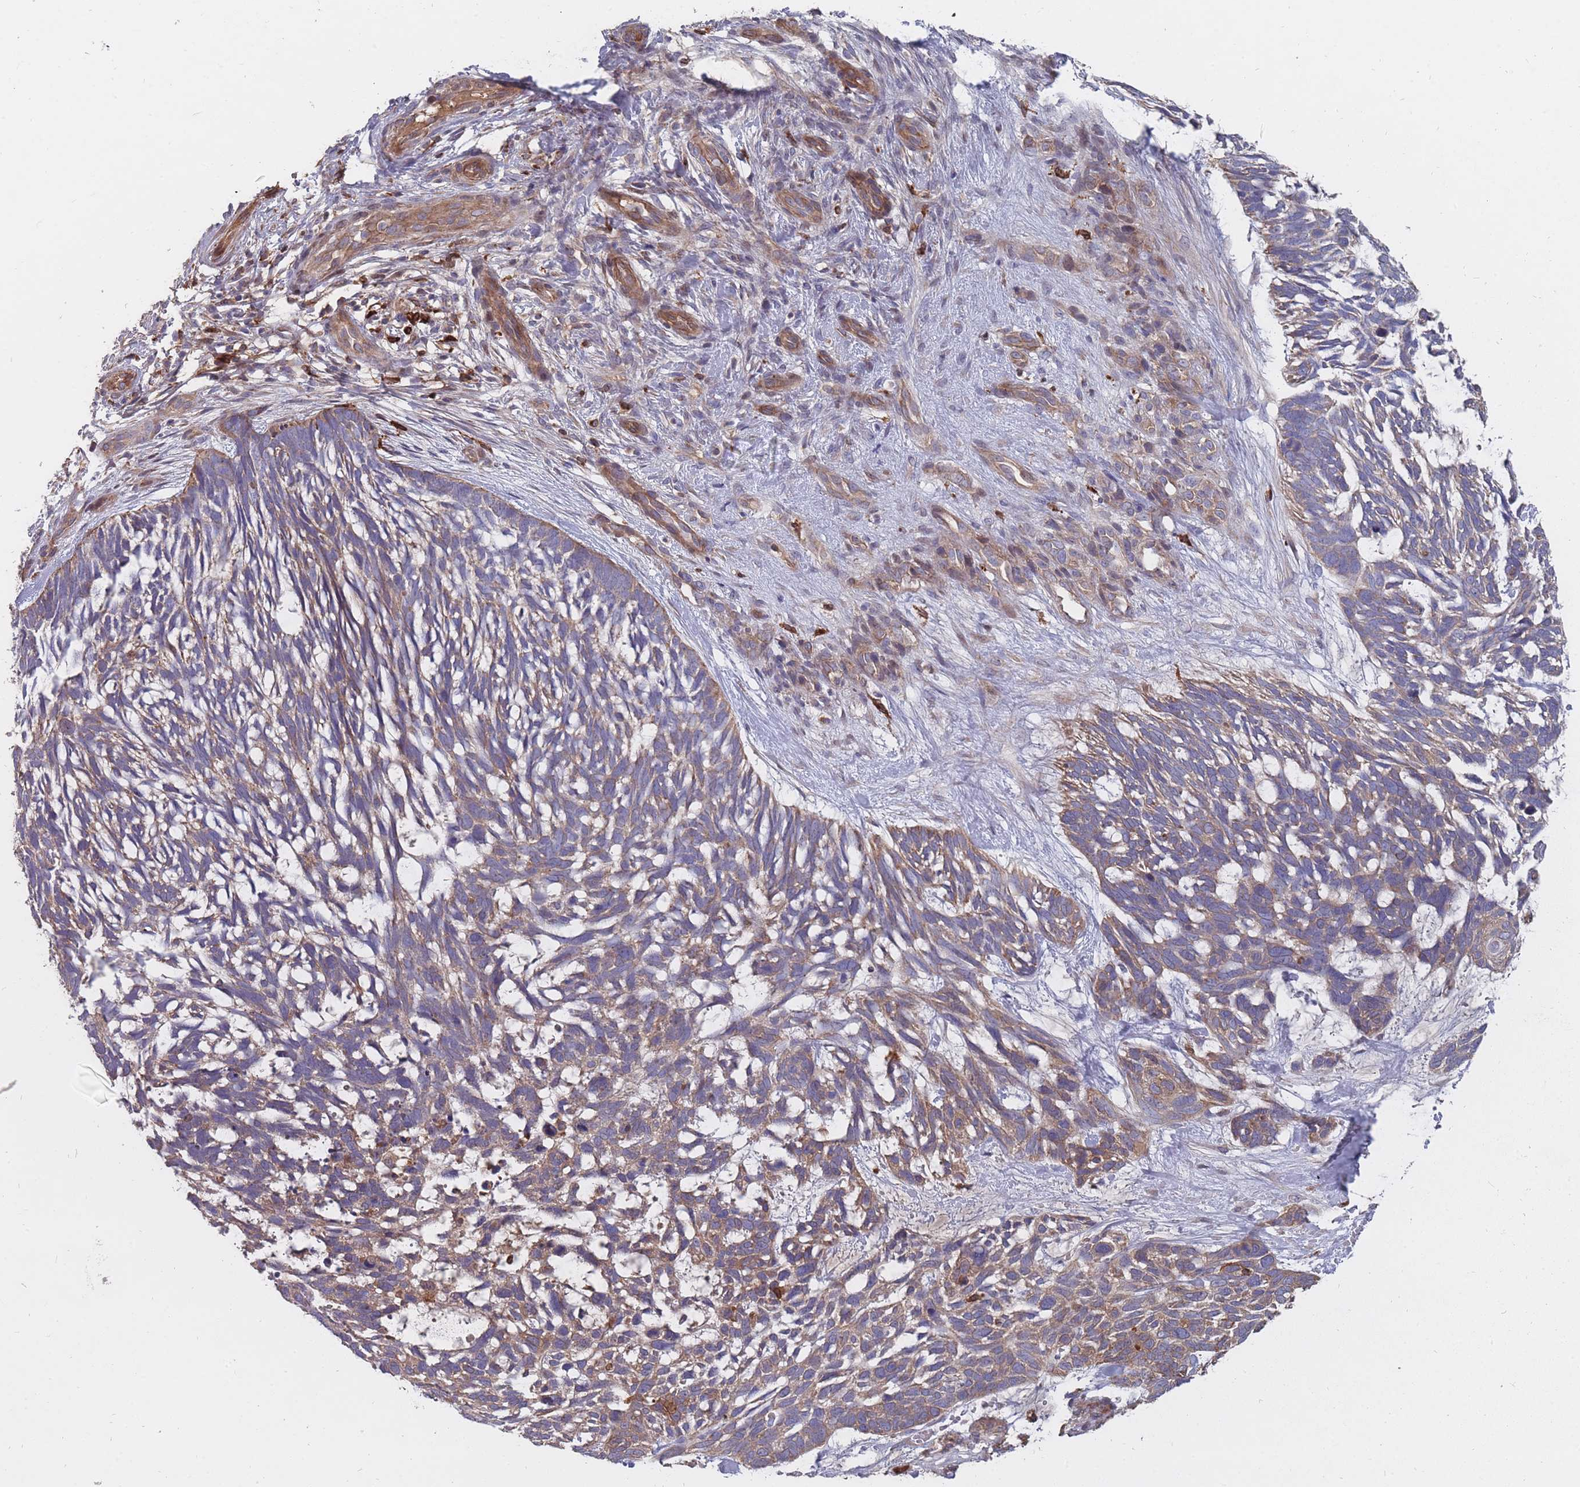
{"staining": {"intensity": "weak", "quantity": "25%-75%", "location": "cytoplasmic/membranous"}, "tissue": "skin cancer", "cell_type": "Tumor cells", "image_type": "cancer", "snomed": [{"axis": "morphology", "description": "Basal cell carcinoma"}, {"axis": "topography", "description": "Skin"}], "caption": "A brown stain highlights weak cytoplasmic/membranous expression of a protein in skin cancer (basal cell carcinoma) tumor cells.", "gene": "THSD7B", "patient": {"sex": "male", "age": 88}}